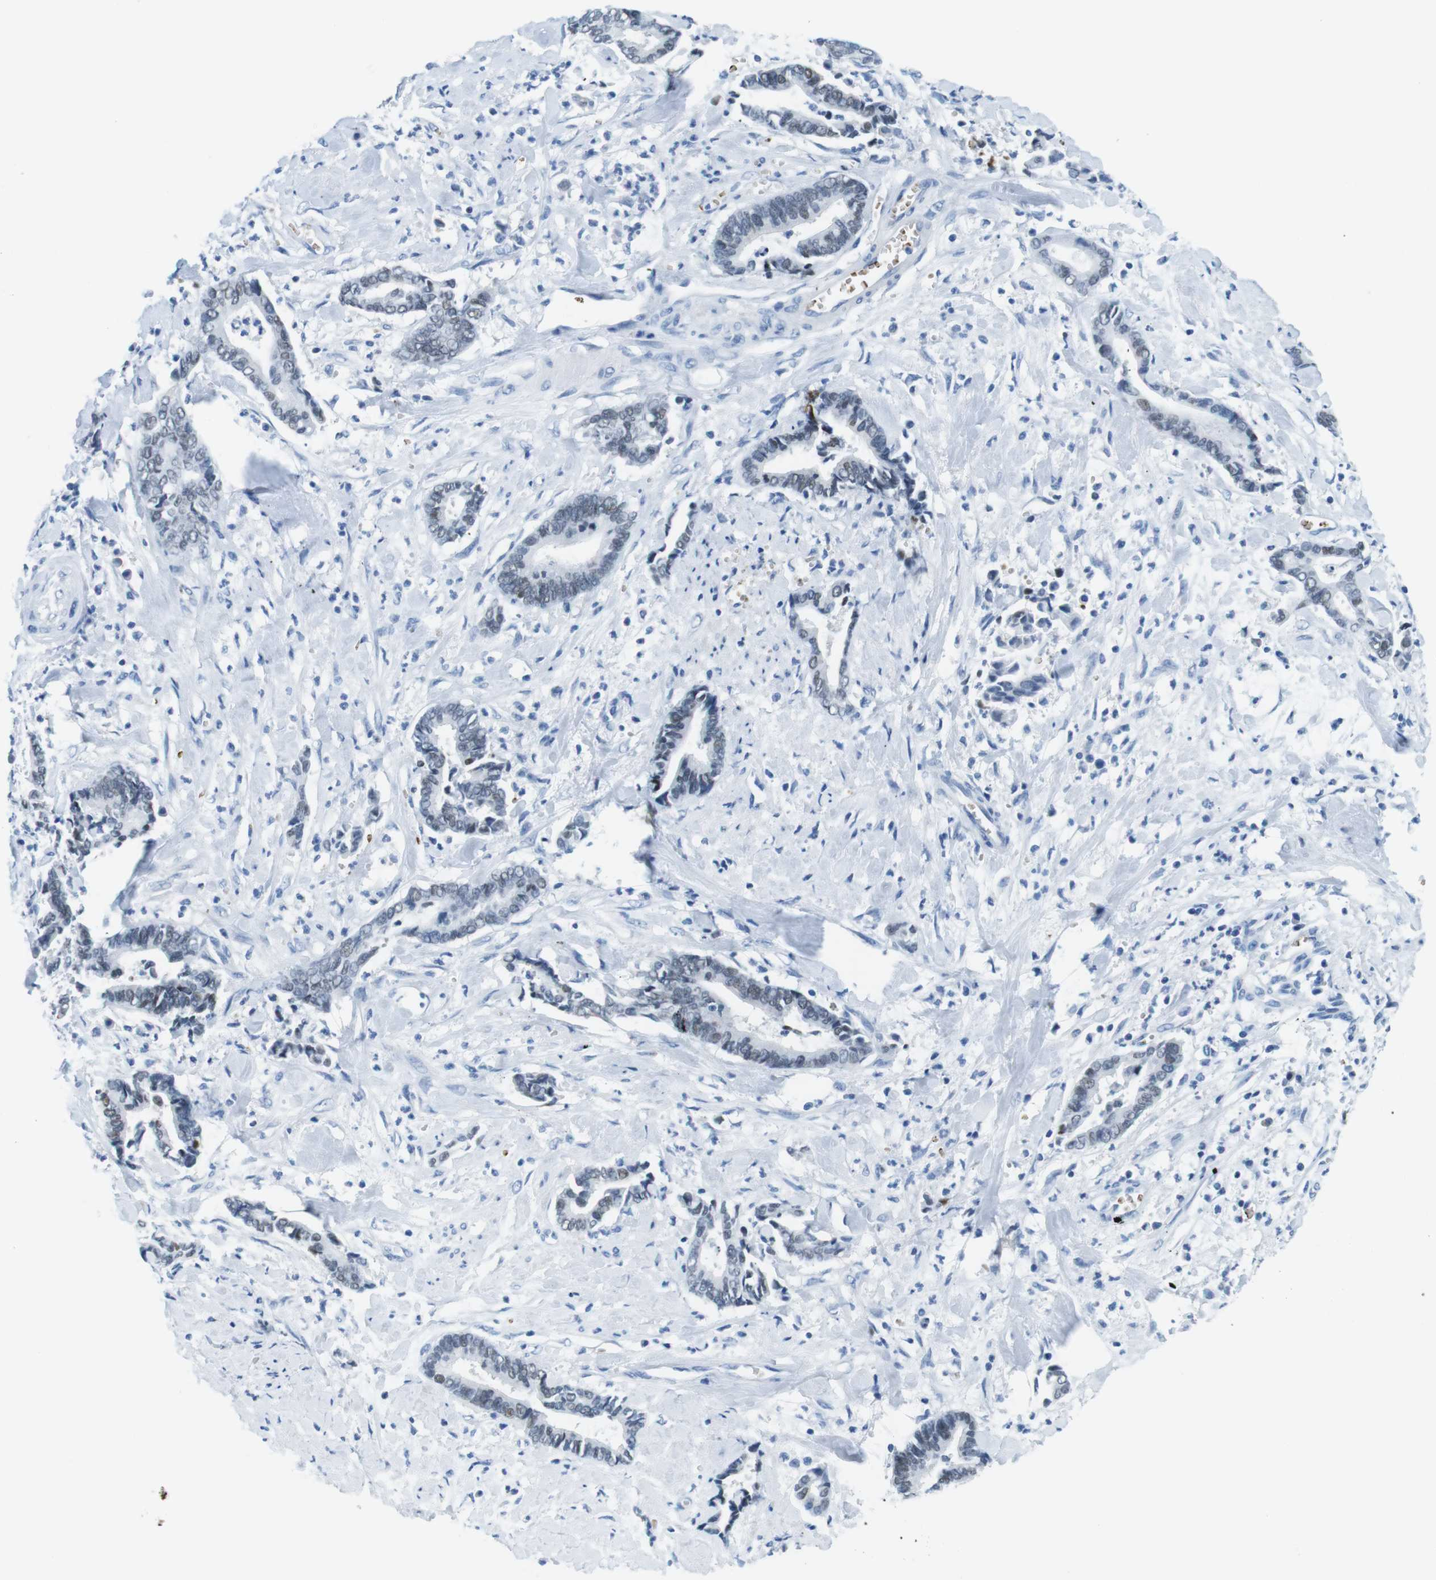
{"staining": {"intensity": "negative", "quantity": "none", "location": "none"}, "tissue": "cervical cancer", "cell_type": "Tumor cells", "image_type": "cancer", "snomed": [{"axis": "morphology", "description": "Adenocarcinoma, NOS"}, {"axis": "topography", "description": "Cervix"}], "caption": "This is a photomicrograph of IHC staining of cervical adenocarcinoma, which shows no positivity in tumor cells. (Brightfield microscopy of DAB (3,3'-diaminobenzidine) immunohistochemistry at high magnification).", "gene": "TFAP2C", "patient": {"sex": "female", "age": 44}}